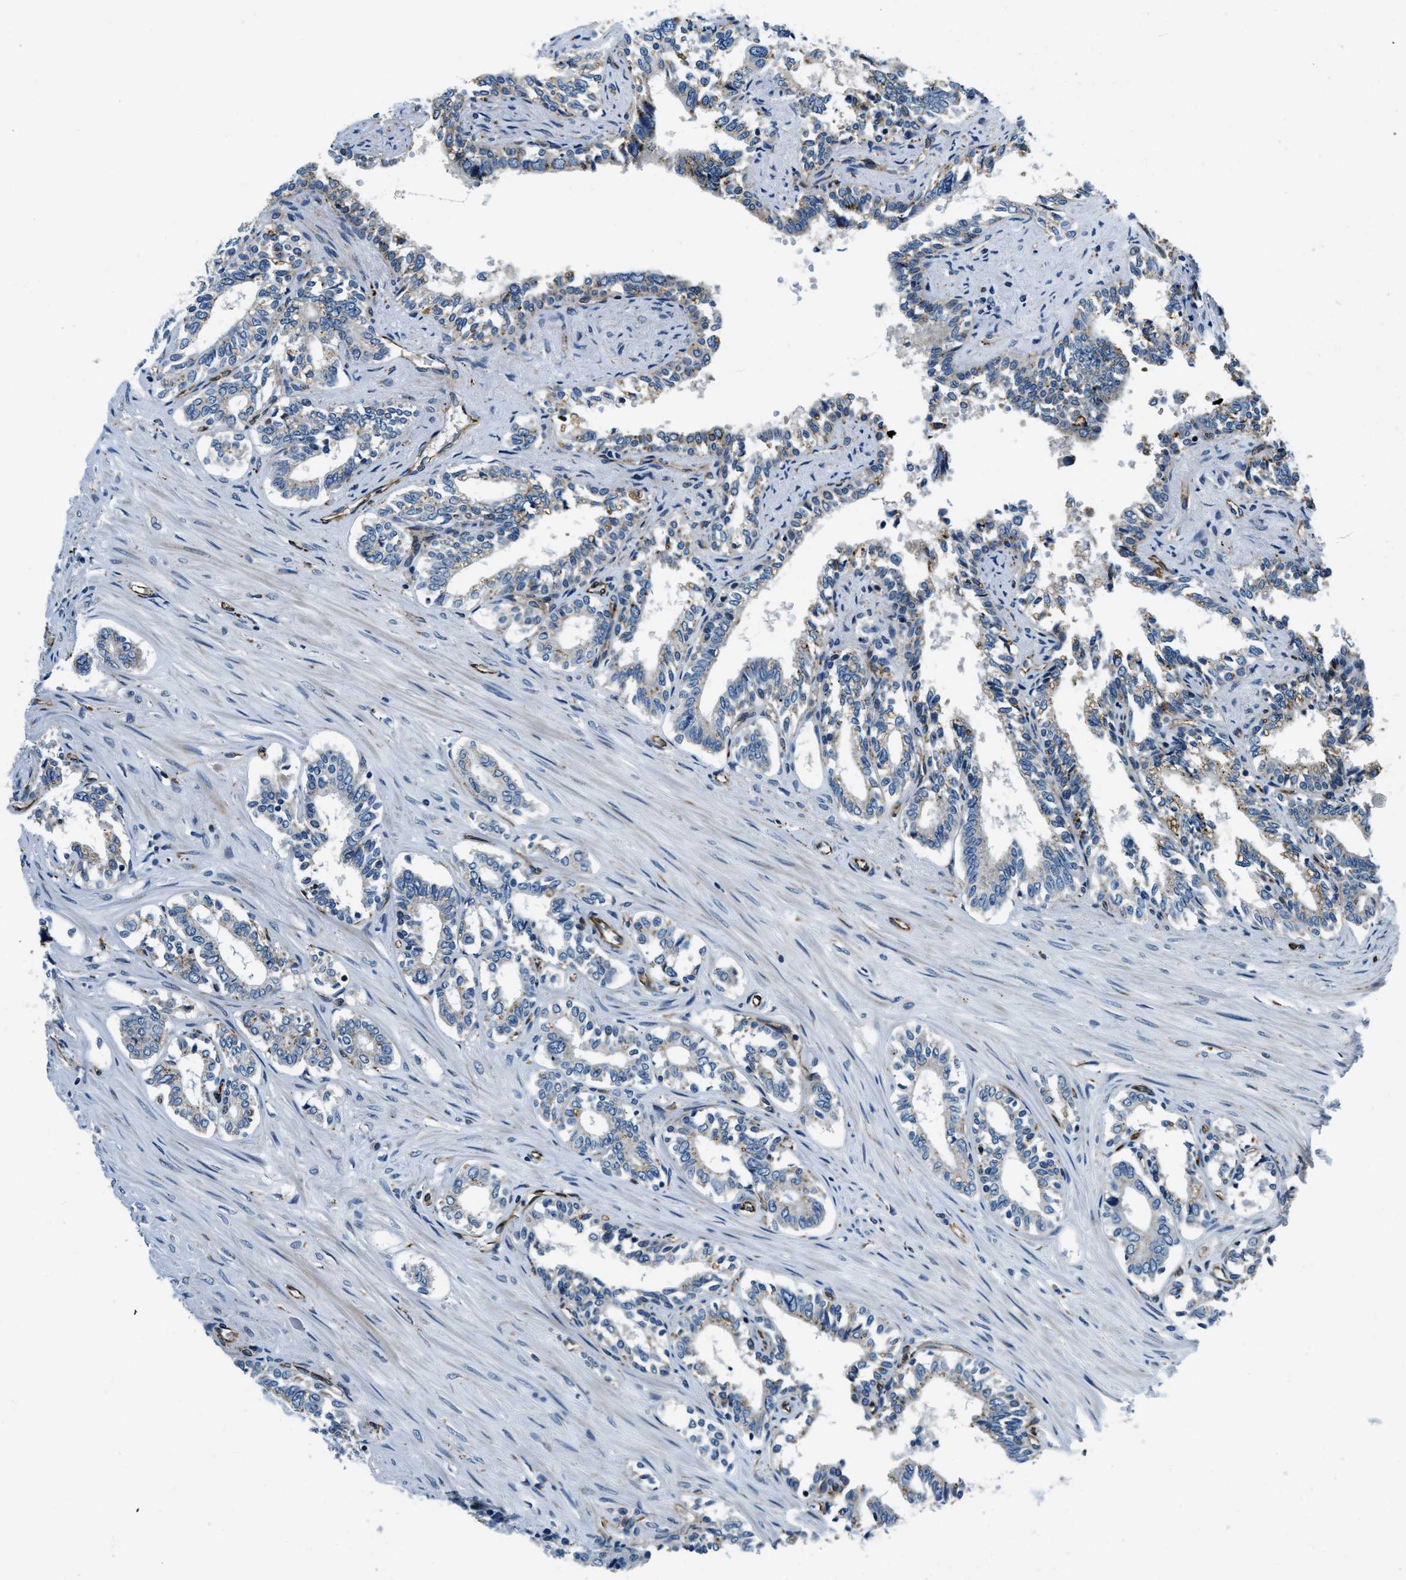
{"staining": {"intensity": "moderate", "quantity": "<25%", "location": "cytoplasmic/membranous"}, "tissue": "seminal vesicle", "cell_type": "Glandular cells", "image_type": "normal", "snomed": [{"axis": "morphology", "description": "Normal tissue, NOS"}, {"axis": "morphology", "description": "Adenocarcinoma, High grade"}, {"axis": "topography", "description": "Prostate"}, {"axis": "topography", "description": "Seminal veicle"}], "caption": "A low amount of moderate cytoplasmic/membranous staining is appreciated in about <25% of glandular cells in normal seminal vesicle. The staining was performed using DAB (3,3'-diaminobenzidine), with brown indicating positive protein expression. Nuclei are stained blue with hematoxylin.", "gene": "GNS", "patient": {"sex": "male", "age": 55}}